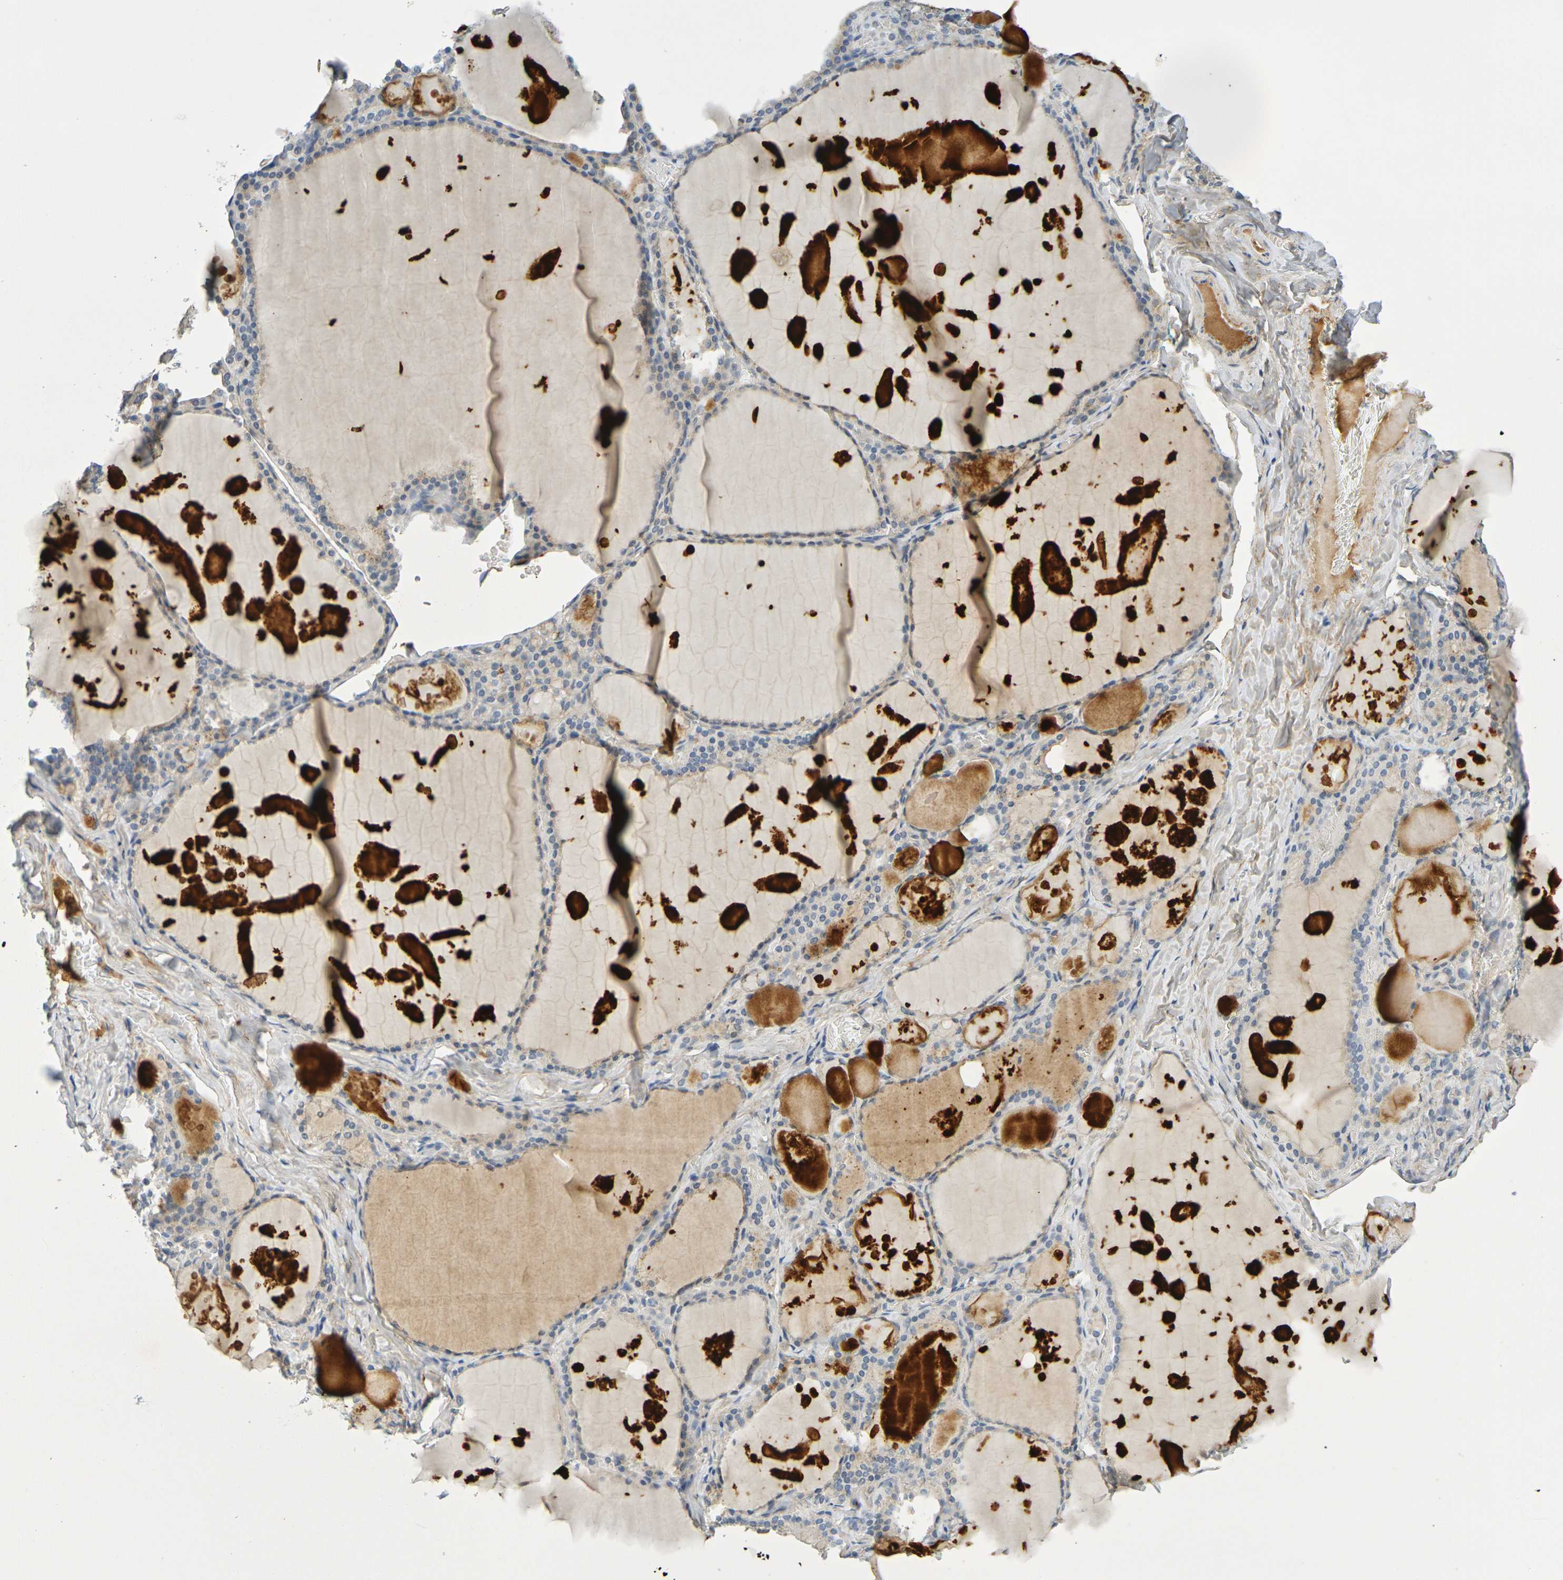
{"staining": {"intensity": "weak", "quantity": "25%-75%", "location": "cytoplasmic/membranous"}, "tissue": "thyroid gland", "cell_type": "Glandular cells", "image_type": "normal", "snomed": [{"axis": "morphology", "description": "Normal tissue, NOS"}, {"axis": "topography", "description": "Thyroid gland"}], "caption": "Human thyroid gland stained for a protein (brown) reveals weak cytoplasmic/membranous positive staining in about 25%-75% of glandular cells.", "gene": "IL10", "patient": {"sex": "male", "age": 56}}